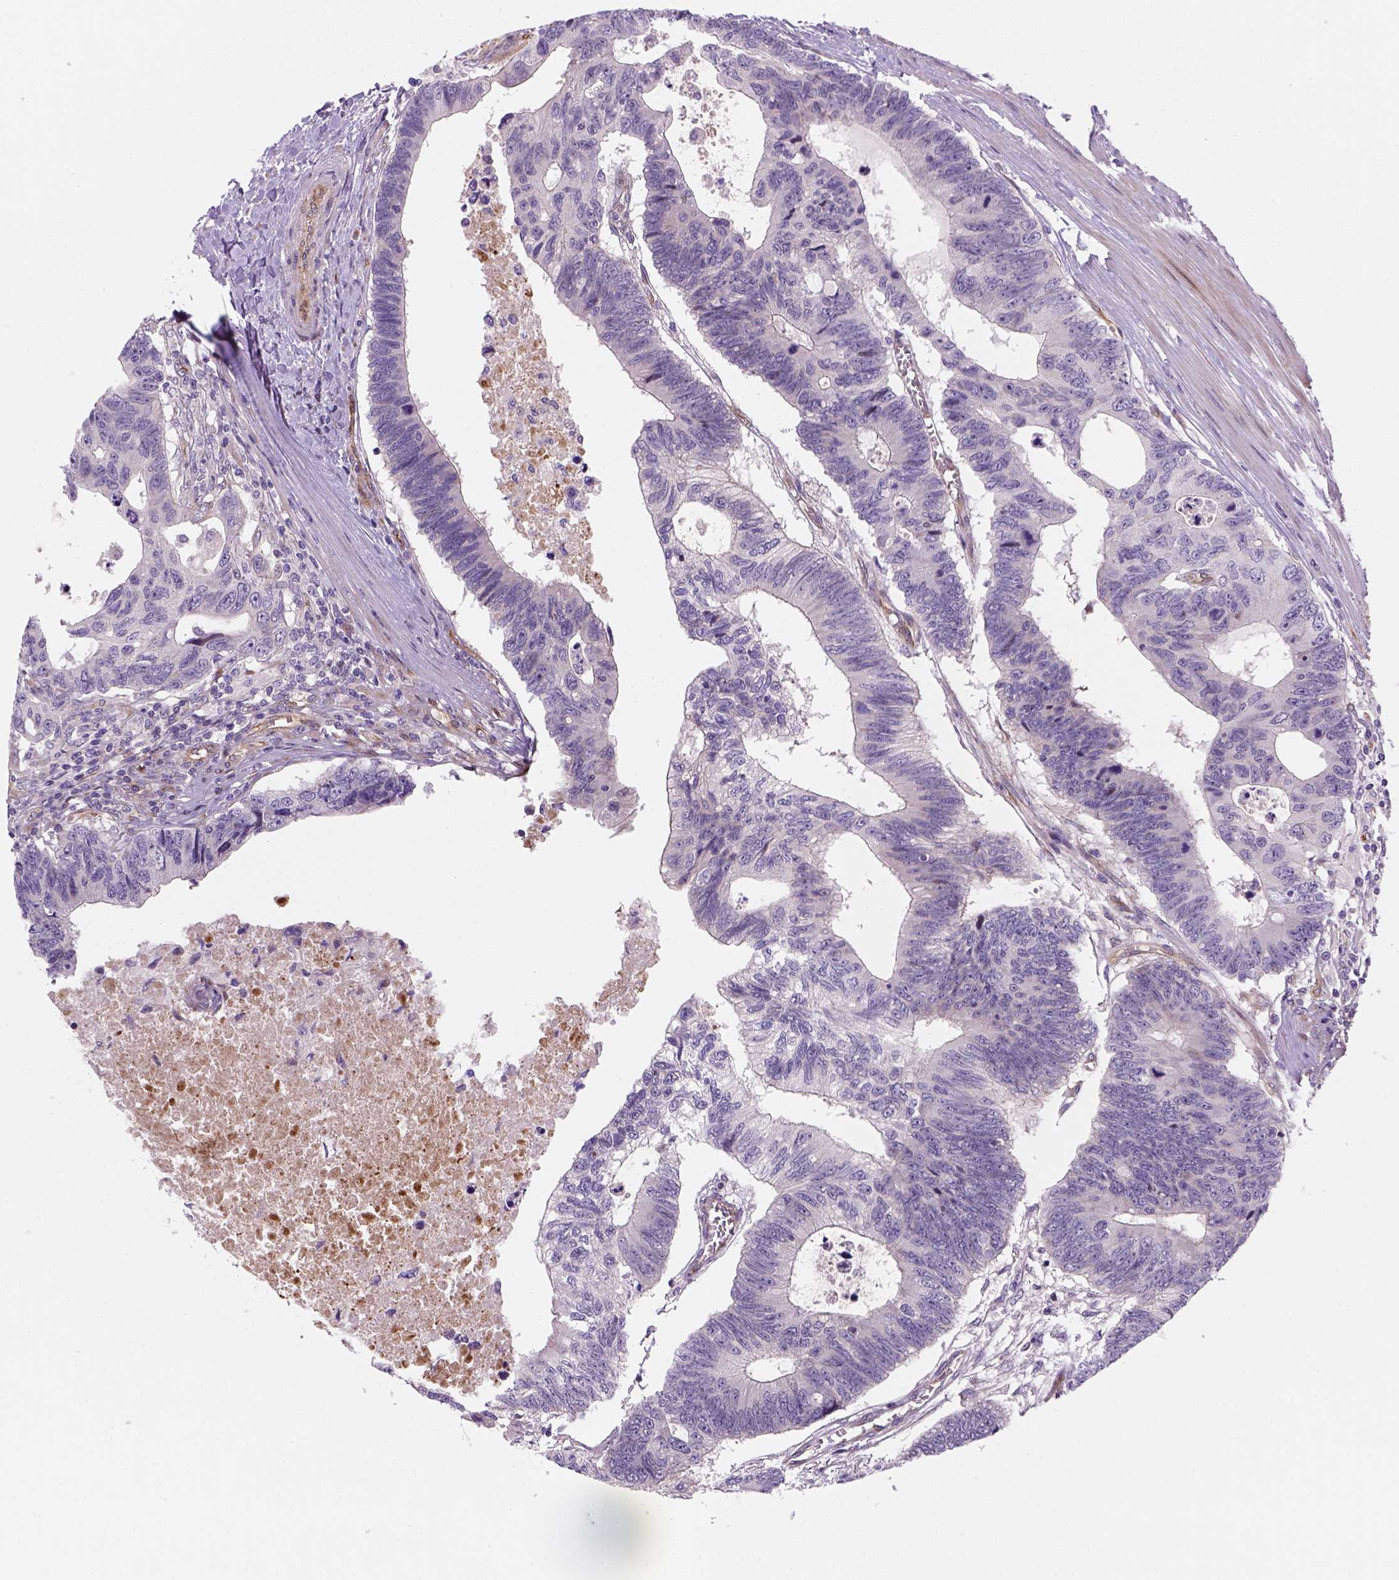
{"staining": {"intensity": "negative", "quantity": "none", "location": "none"}, "tissue": "colorectal cancer", "cell_type": "Tumor cells", "image_type": "cancer", "snomed": [{"axis": "morphology", "description": "Adenocarcinoma, NOS"}, {"axis": "topography", "description": "Colon"}], "caption": "High magnification brightfield microscopy of colorectal cancer stained with DAB (3,3'-diaminobenzidine) (brown) and counterstained with hematoxylin (blue): tumor cells show no significant staining.", "gene": "VSTM5", "patient": {"sex": "female", "age": 77}}